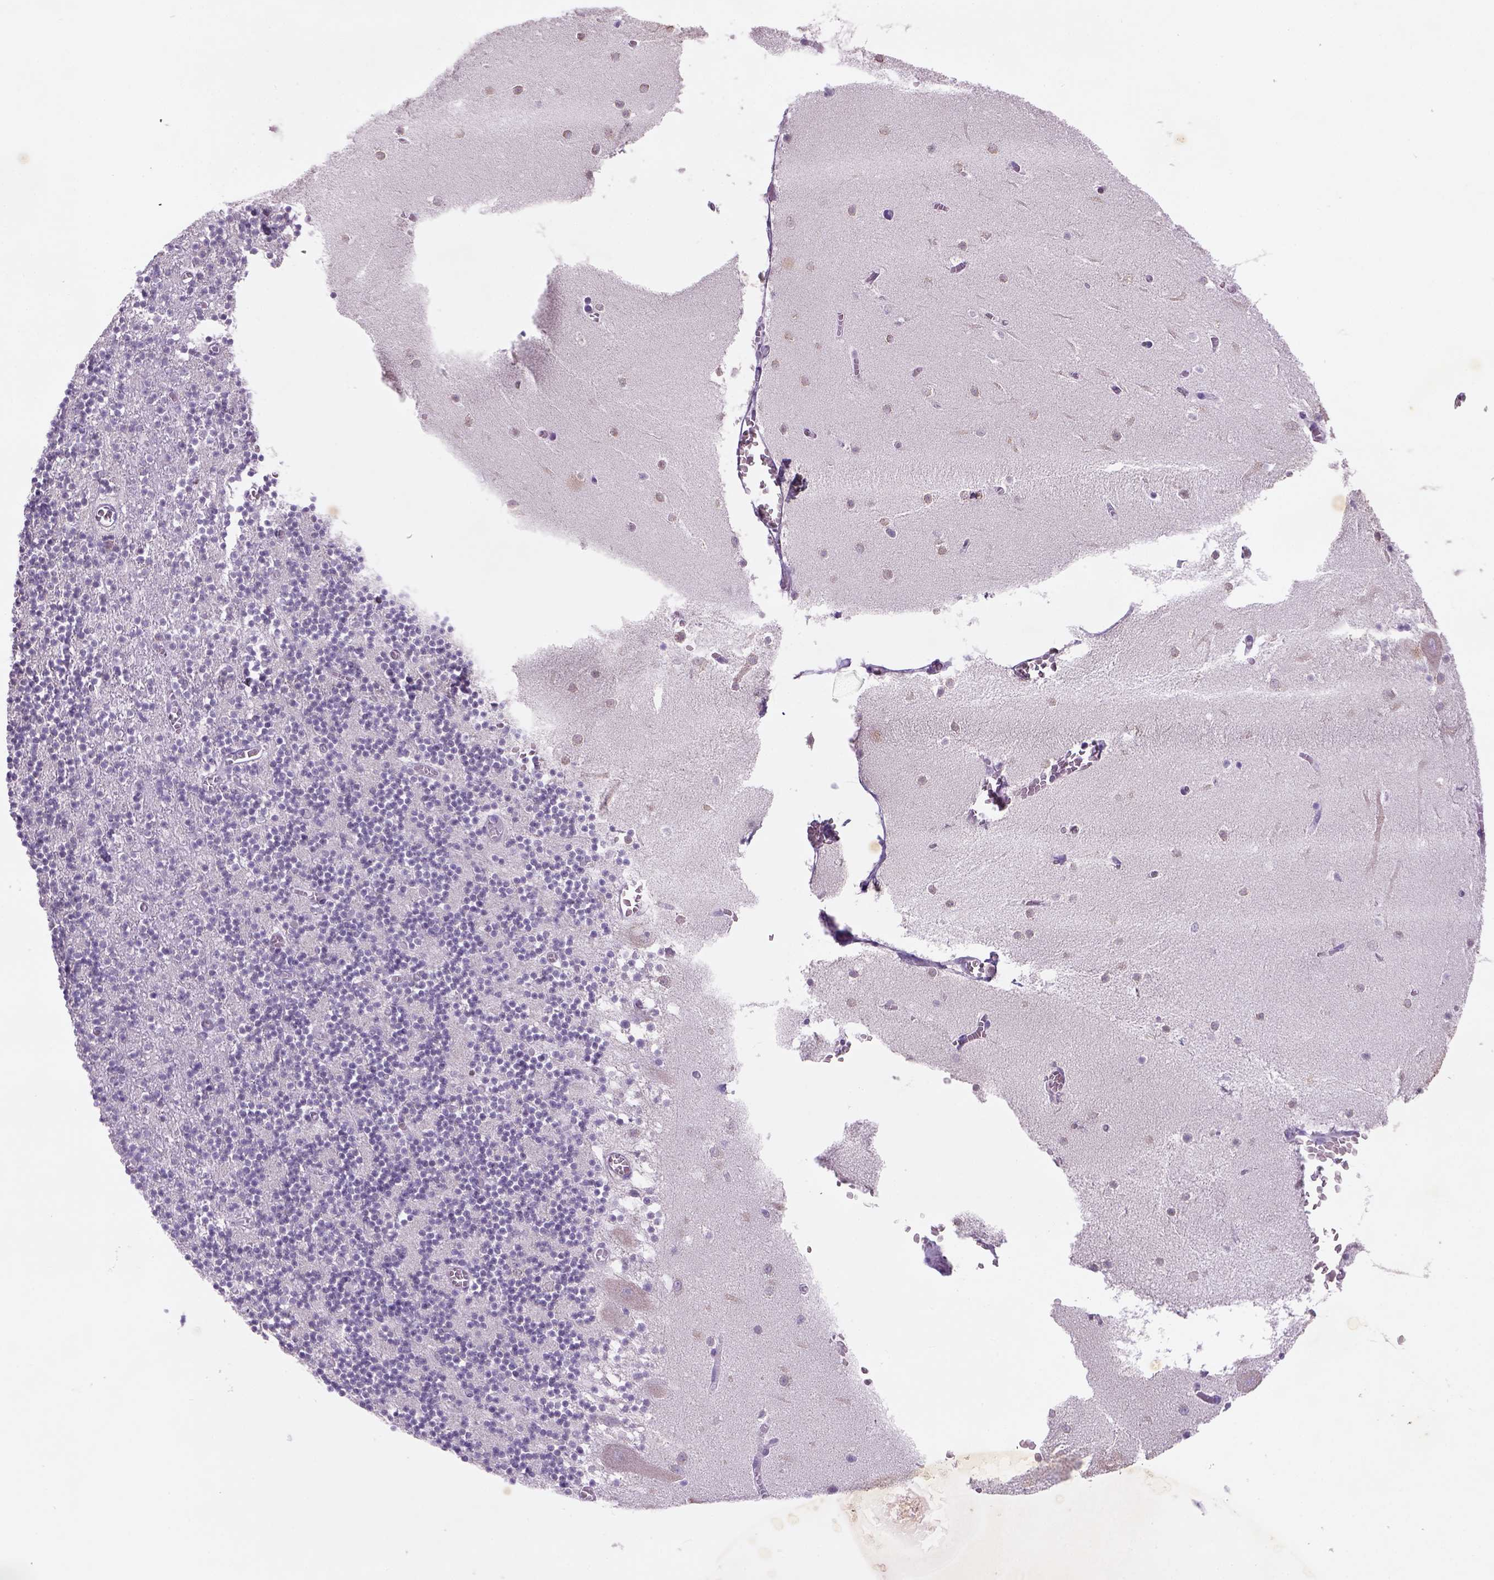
{"staining": {"intensity": "negative", "quantity": "none", "location": "none"}, "tissue": "cerebellum", "cell_type": "Cells in granular layer", "image_type": "normal", "snomed": [{"axis": "morphology", "description": "Normal tissue, NOS"}, {"axis": "topography", "description": "Cerebellum"}], "caption": "Immunohistochemistry image of benign human cerebellum stained for a protein (brown), which reveals no expression in cells in granular layer. (Stains: DAB (3,3'-diaminobenzidine) IHC with hematoxylin counter stain, Microscopy: brightfield microscopy at high magnification).", "gene": "NAALAD2", "patient": {"sex": "female", "age": 28}}